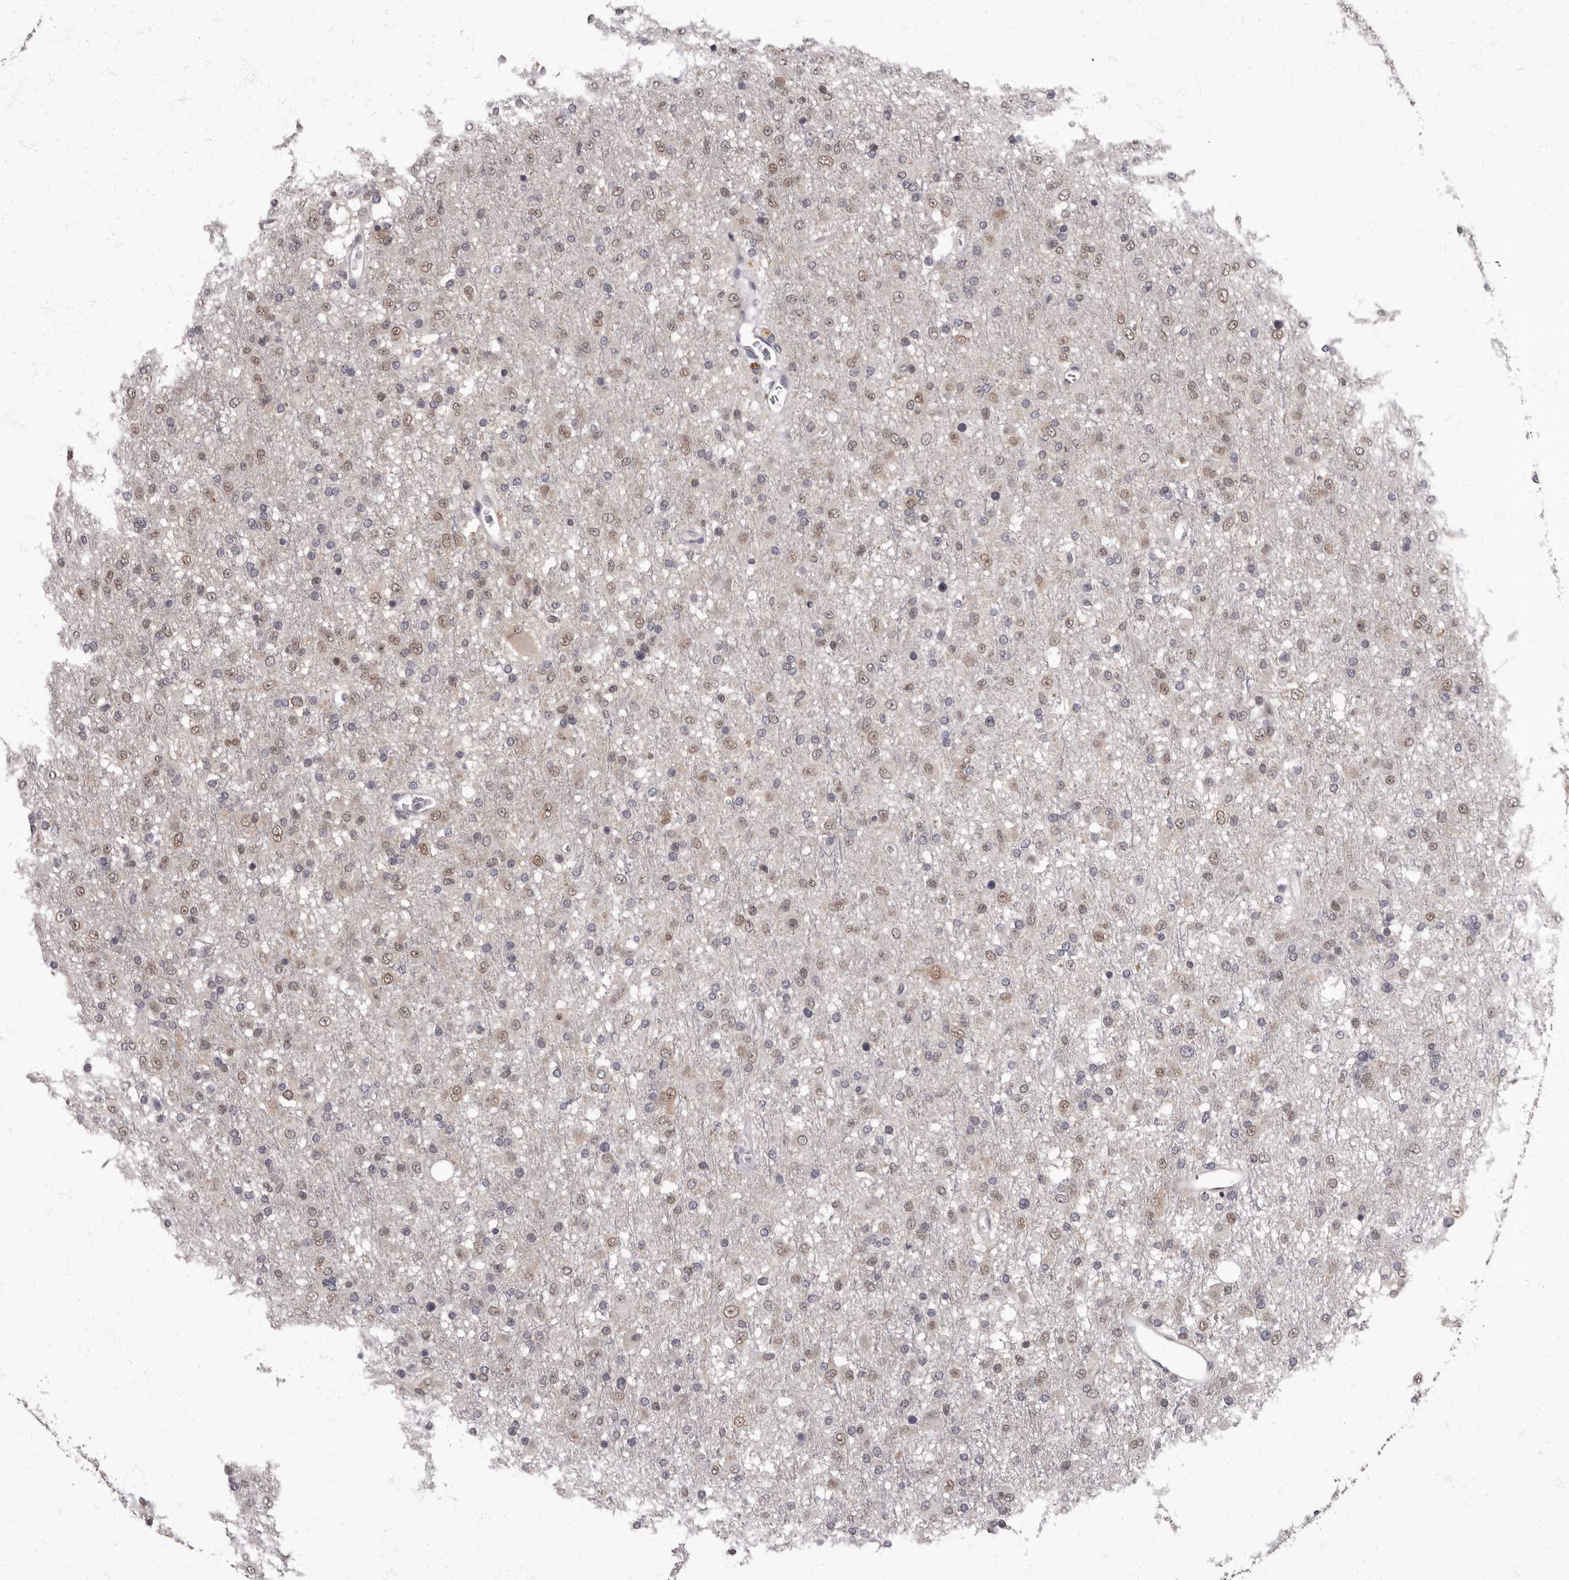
{"staining": {"intensity": "weak", "quantity": "25%-75%", "location": "nuclear"}, "tissue": "glioma", "cell_type": "Tumor cells", "image_type": "cancer", "snomed": [{"axis": "morphology", "description": "Glioma, malignant, Low grade"}, {"axis": "topography", "description": "Brain"}], "caption": "The image demonstrates a brown stain indicating the presence of a protein in the nuclear of tumor cells in malignant glioma (low-grade).", "gene": "C1orf50", "patient": {"sex": "male", "age": 65}}